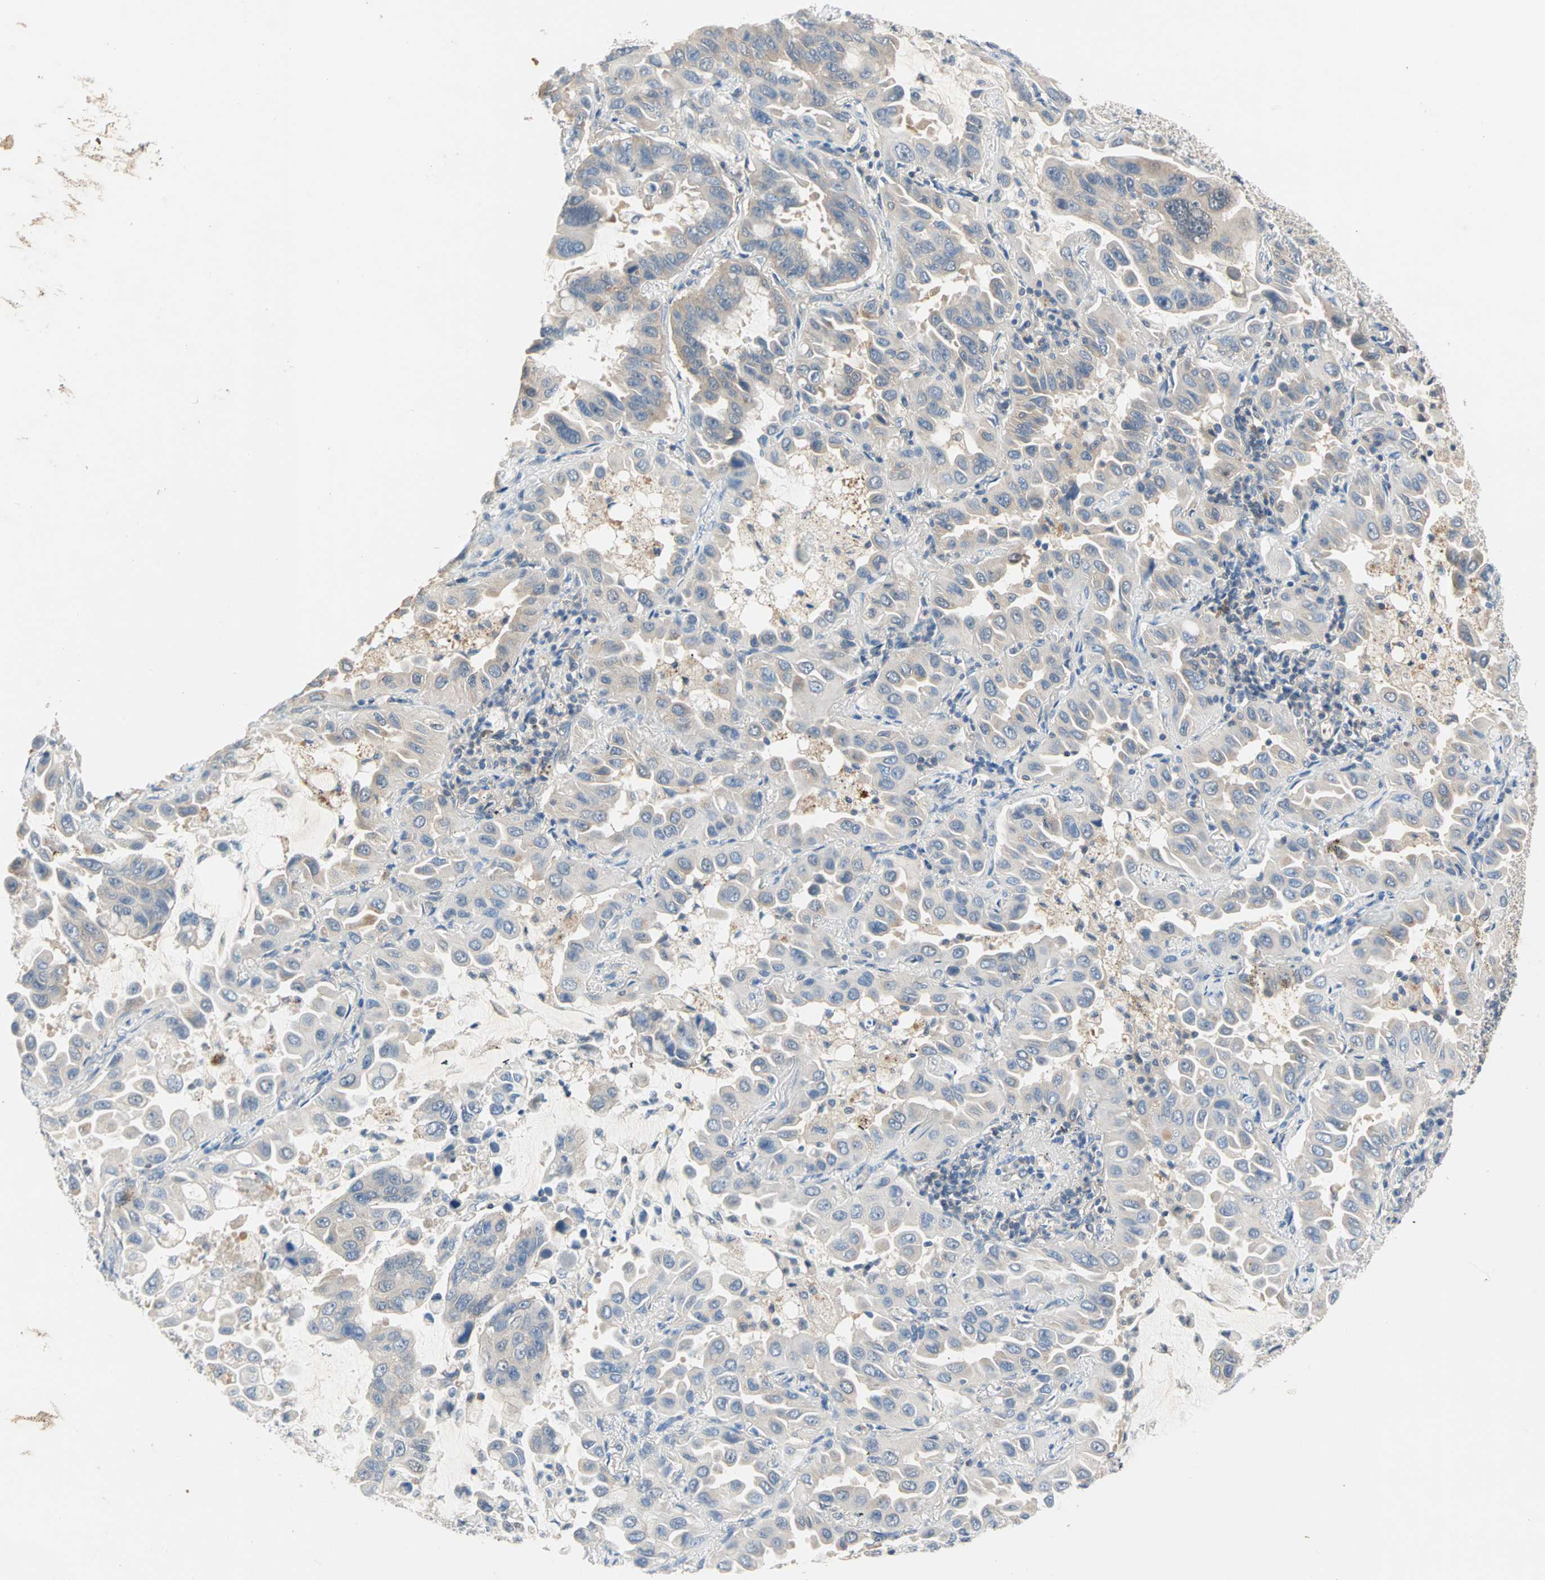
{"staining": {"intensity": "weak", "quantity": "25%-75%", "location": "cytoplasmic/membranous"}, "tissue": "lung cancer", "cell_type": "Tumor cells", "image_type": "cancer", "snomed": [{"axis": "morphology", "description": "Adenocarcinoma, NOS"}, {"axis": "topography", "description": "Lung"}], "caption": "Weak cytoplasmic/membranous expression for a protein is present in approximately 25%-75% of tumor cells of lung cancer using immunohistochemistry.", "gene": "MPI", "patient": {"sex": "male", "age": 64}}